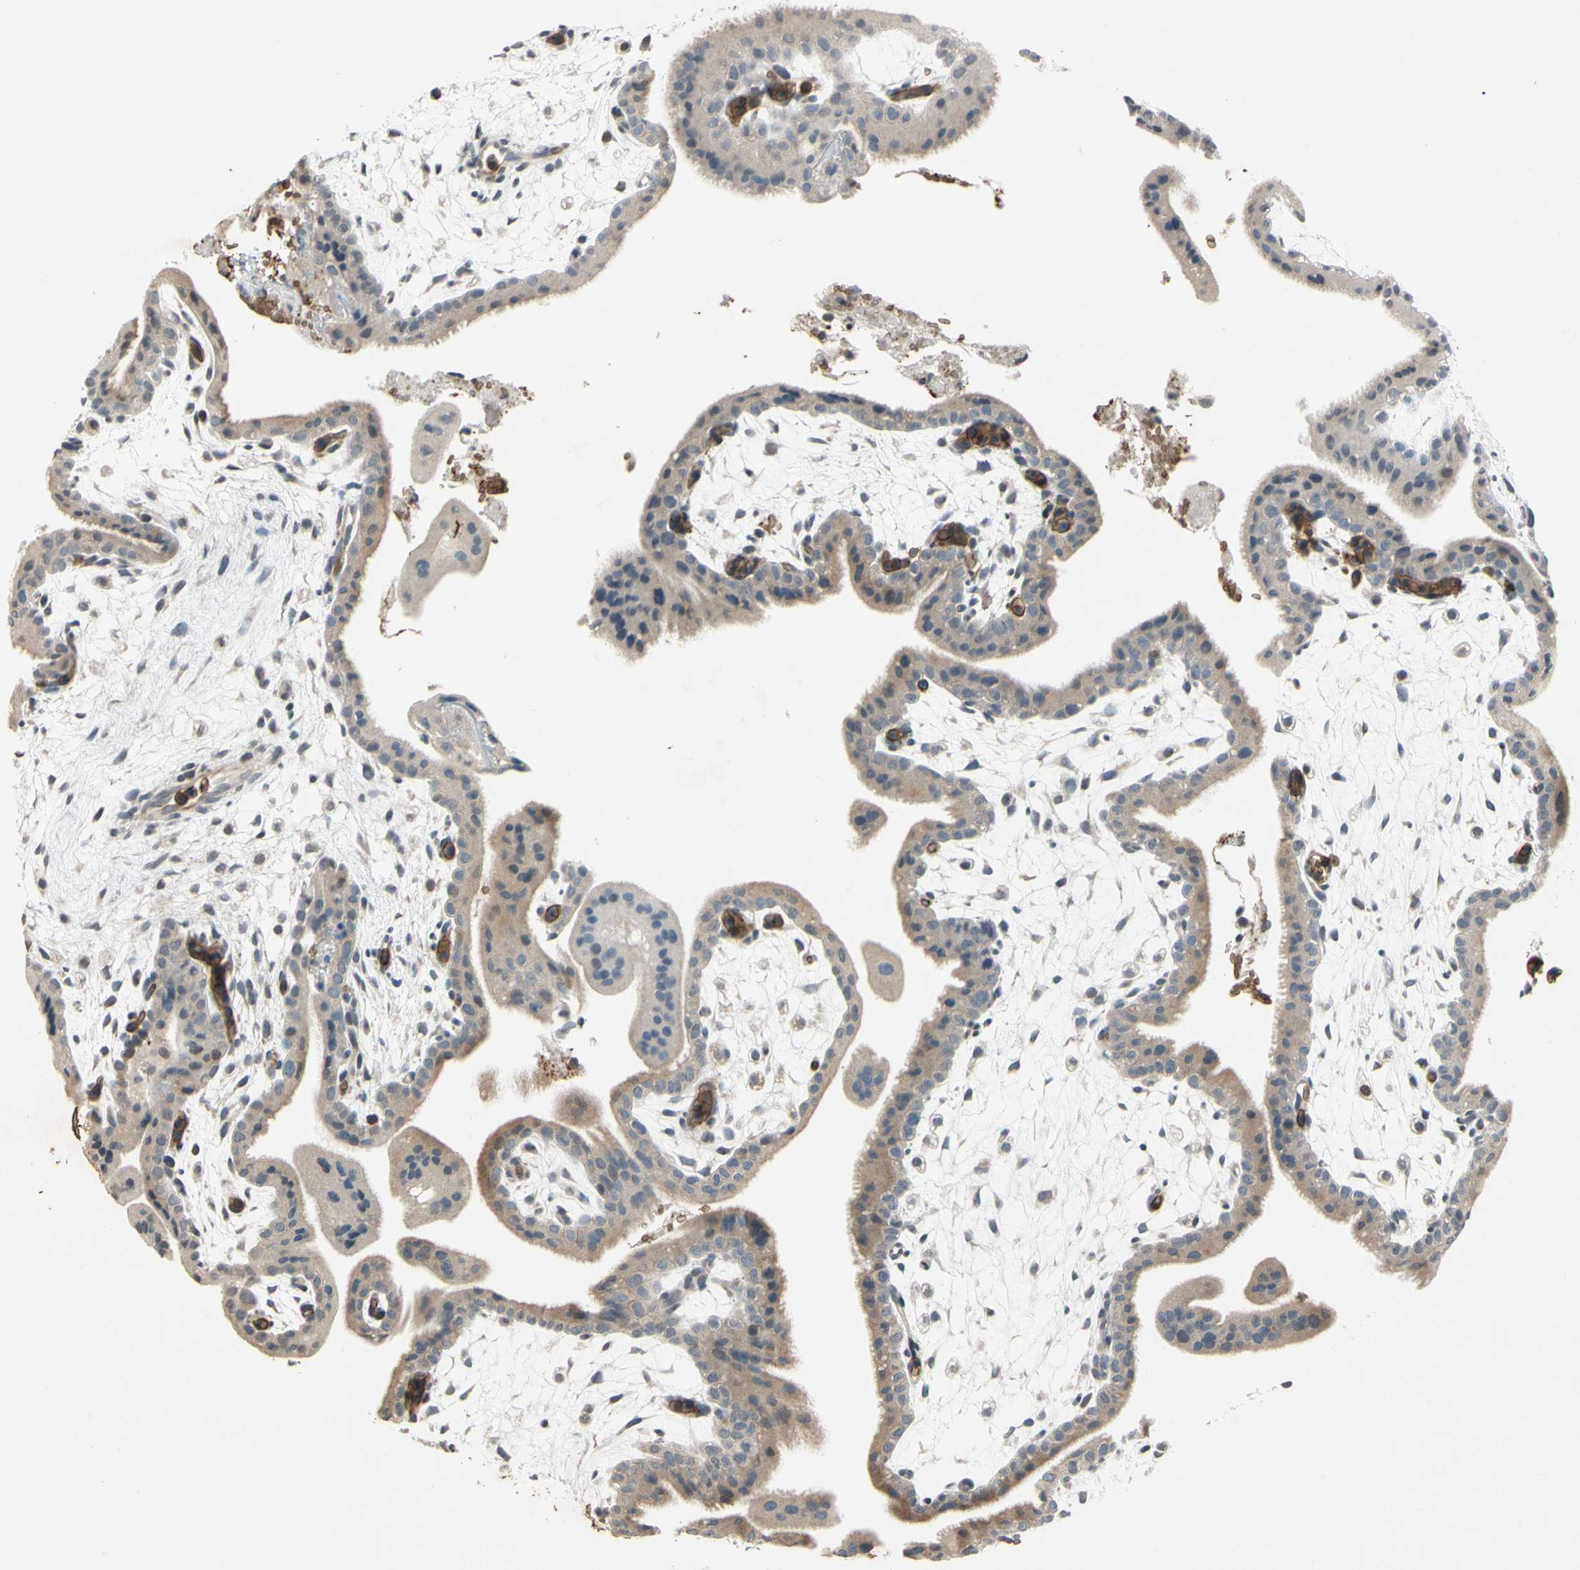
{"staining": {"intensity": "weak", "quantity": "25%-75%", "location": "cytoplasmic/membranous"}, "tissue": "placenta", "cell_type": "Trophoblastic cells", "image_type": "normal", "snomed": [{"axis": "morphology", "description": "Normal tissue, NOS"}, {"axis": "topography", "description": "Placenta"}], "caption": "Immunohistochemistry of benign placenta shows low levels of weak cytoplasmic/membranous staining in about 25%-75% of trophoblastic cells.", "gene": "GYPC", "patient": {"sex": "female", "age": 35}}